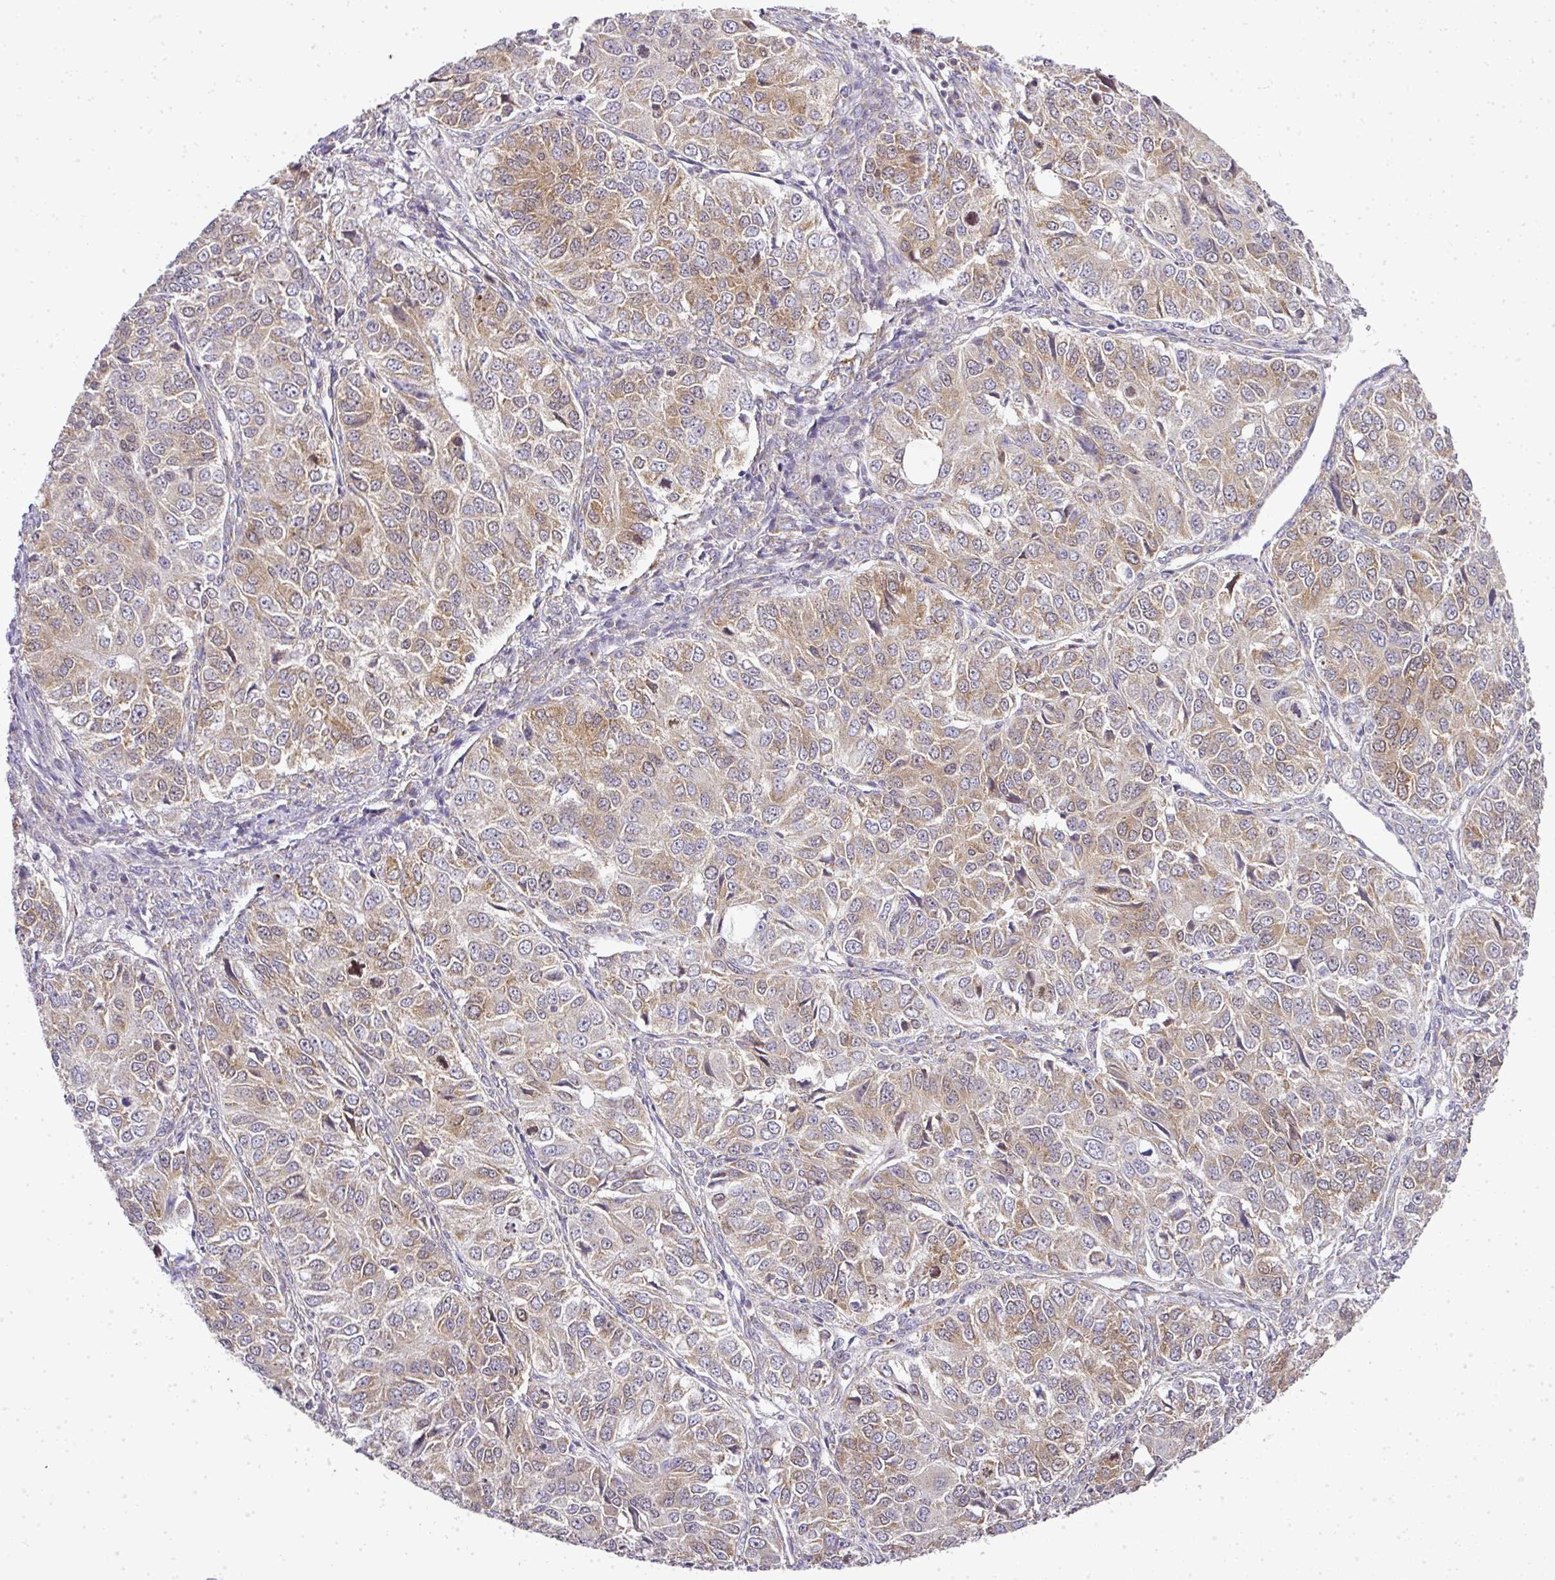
{"staining": {"intensity": "moderate", "quantity": ">75%", "location": "cytoplasmic/membranous"}, "tissue": "ovarian cancer", "cell_type": "Tumor cells", "image_type": "cancer", "snomed": [{"axis": "morphology", "description": "Carcinoma, endometroid"}, {"axis": "topography", "description": "Ovary"}], "caption": "IHC of human ovarian endometroid carcinoma exhibits medium levels of moderate cytoplasmic/membranous staining in approximately >75% of tumor cells. (Stains: DAB (3,3'-diaminobenzidine) in brown, nuclei in blue, Microscopy: brightfield microscopy at high magnification).", "gene": "FAM32A", "patient": {"sex": "female", "age": 51}}